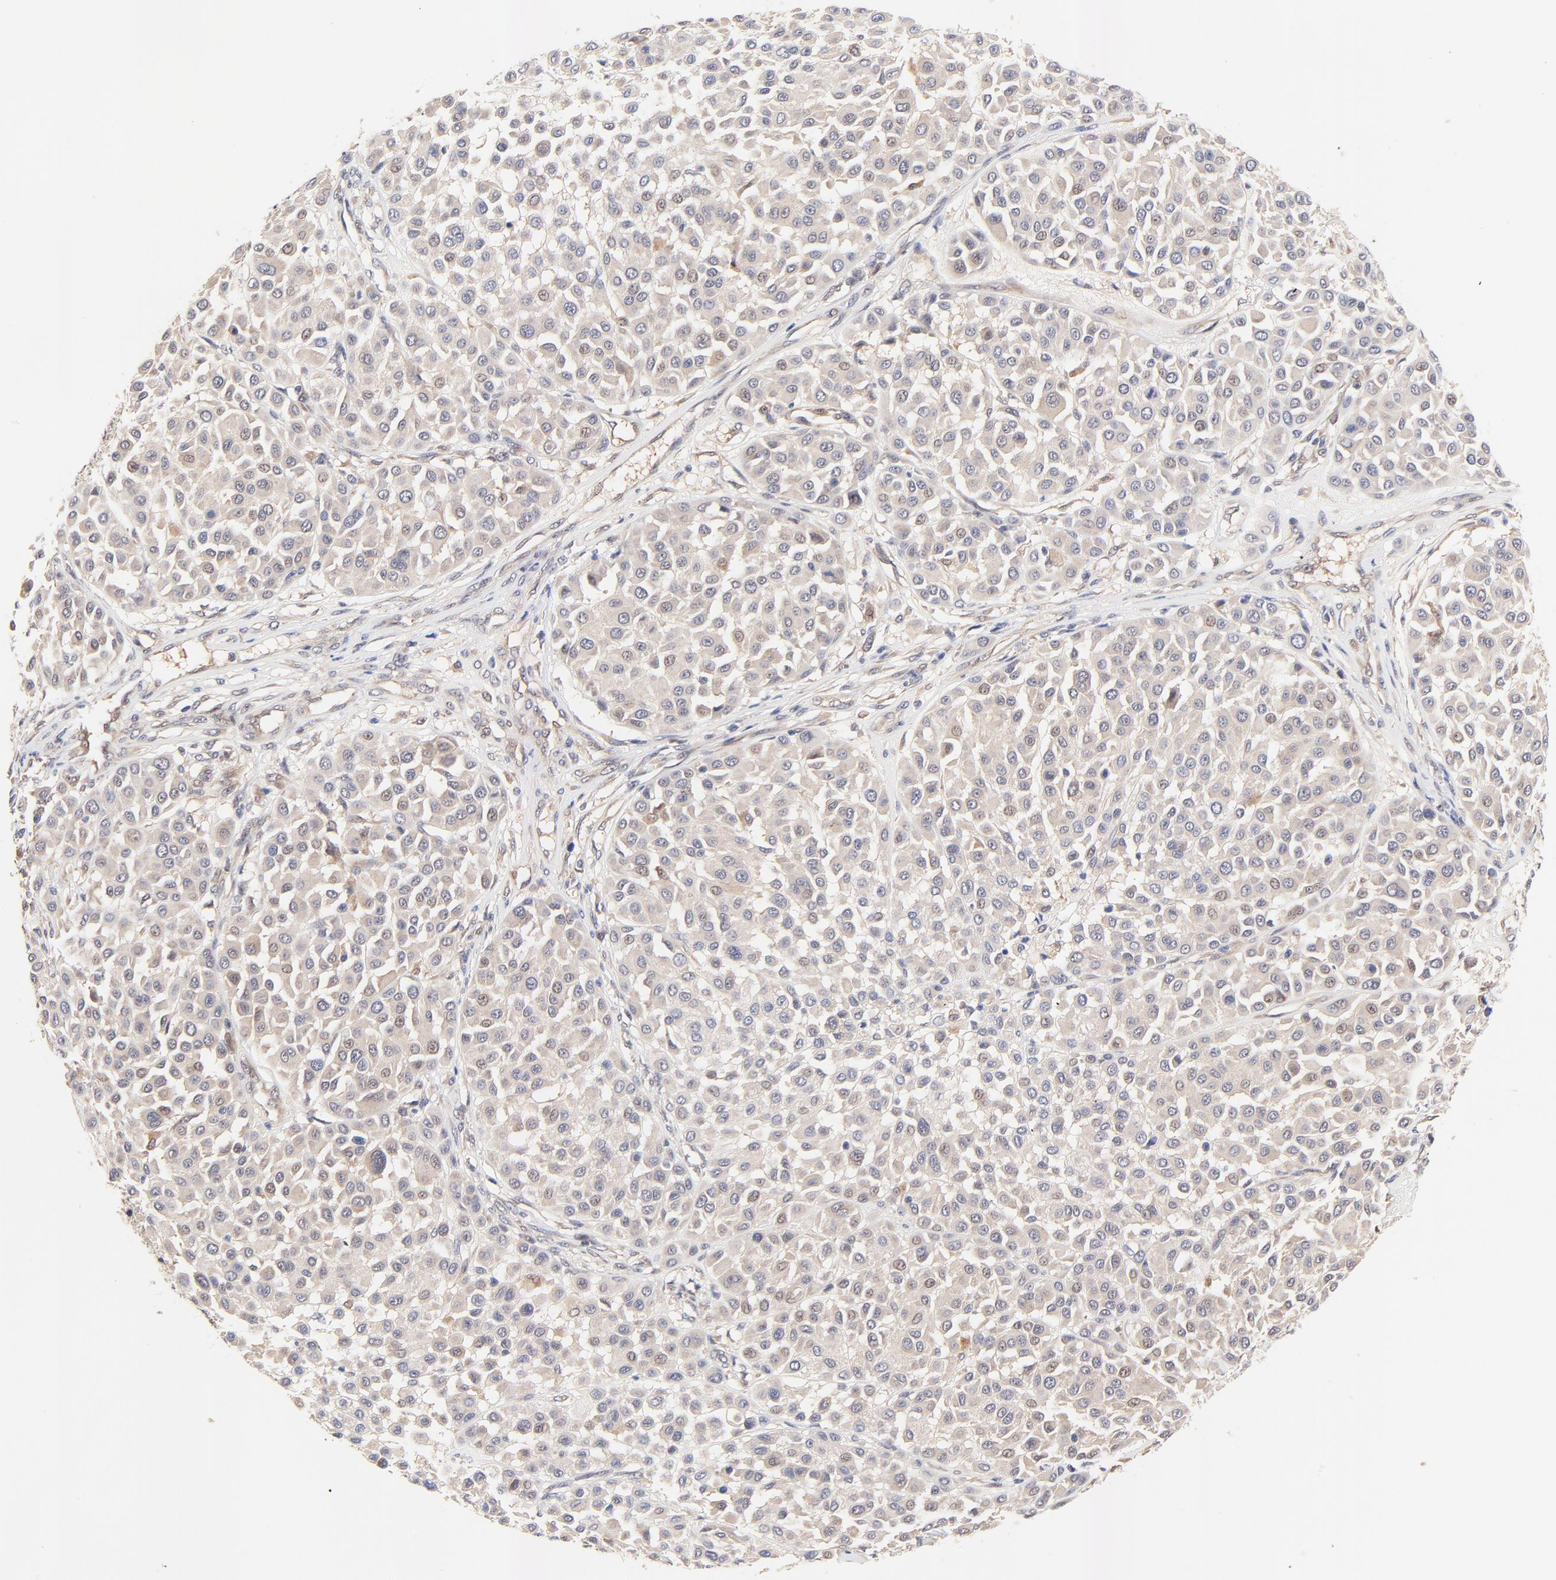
{"staining": {"intensity": "weak", "quantity": "25%-75%", "location": "cytoplasmic/membranous,nuclear"}, "tissue": "melanoma", "cell_type": "Tumor cells", "image_type": "cancer", "snomed": [{"axis": "morphology", "description": "Malignant melanoma, Metastatic site"}, {"axis": "topography", "description": "Soft tissue"}], "caption": "Malignant melanoma (metastatic site) was stained to show a protein in brown. There is low levels of weak cytoplasmic/membranous and nuclear expression in about 25%-75% of tumor cells.", "gene": "TXNL1", "patient": {"sex": "male", "age": 41}}